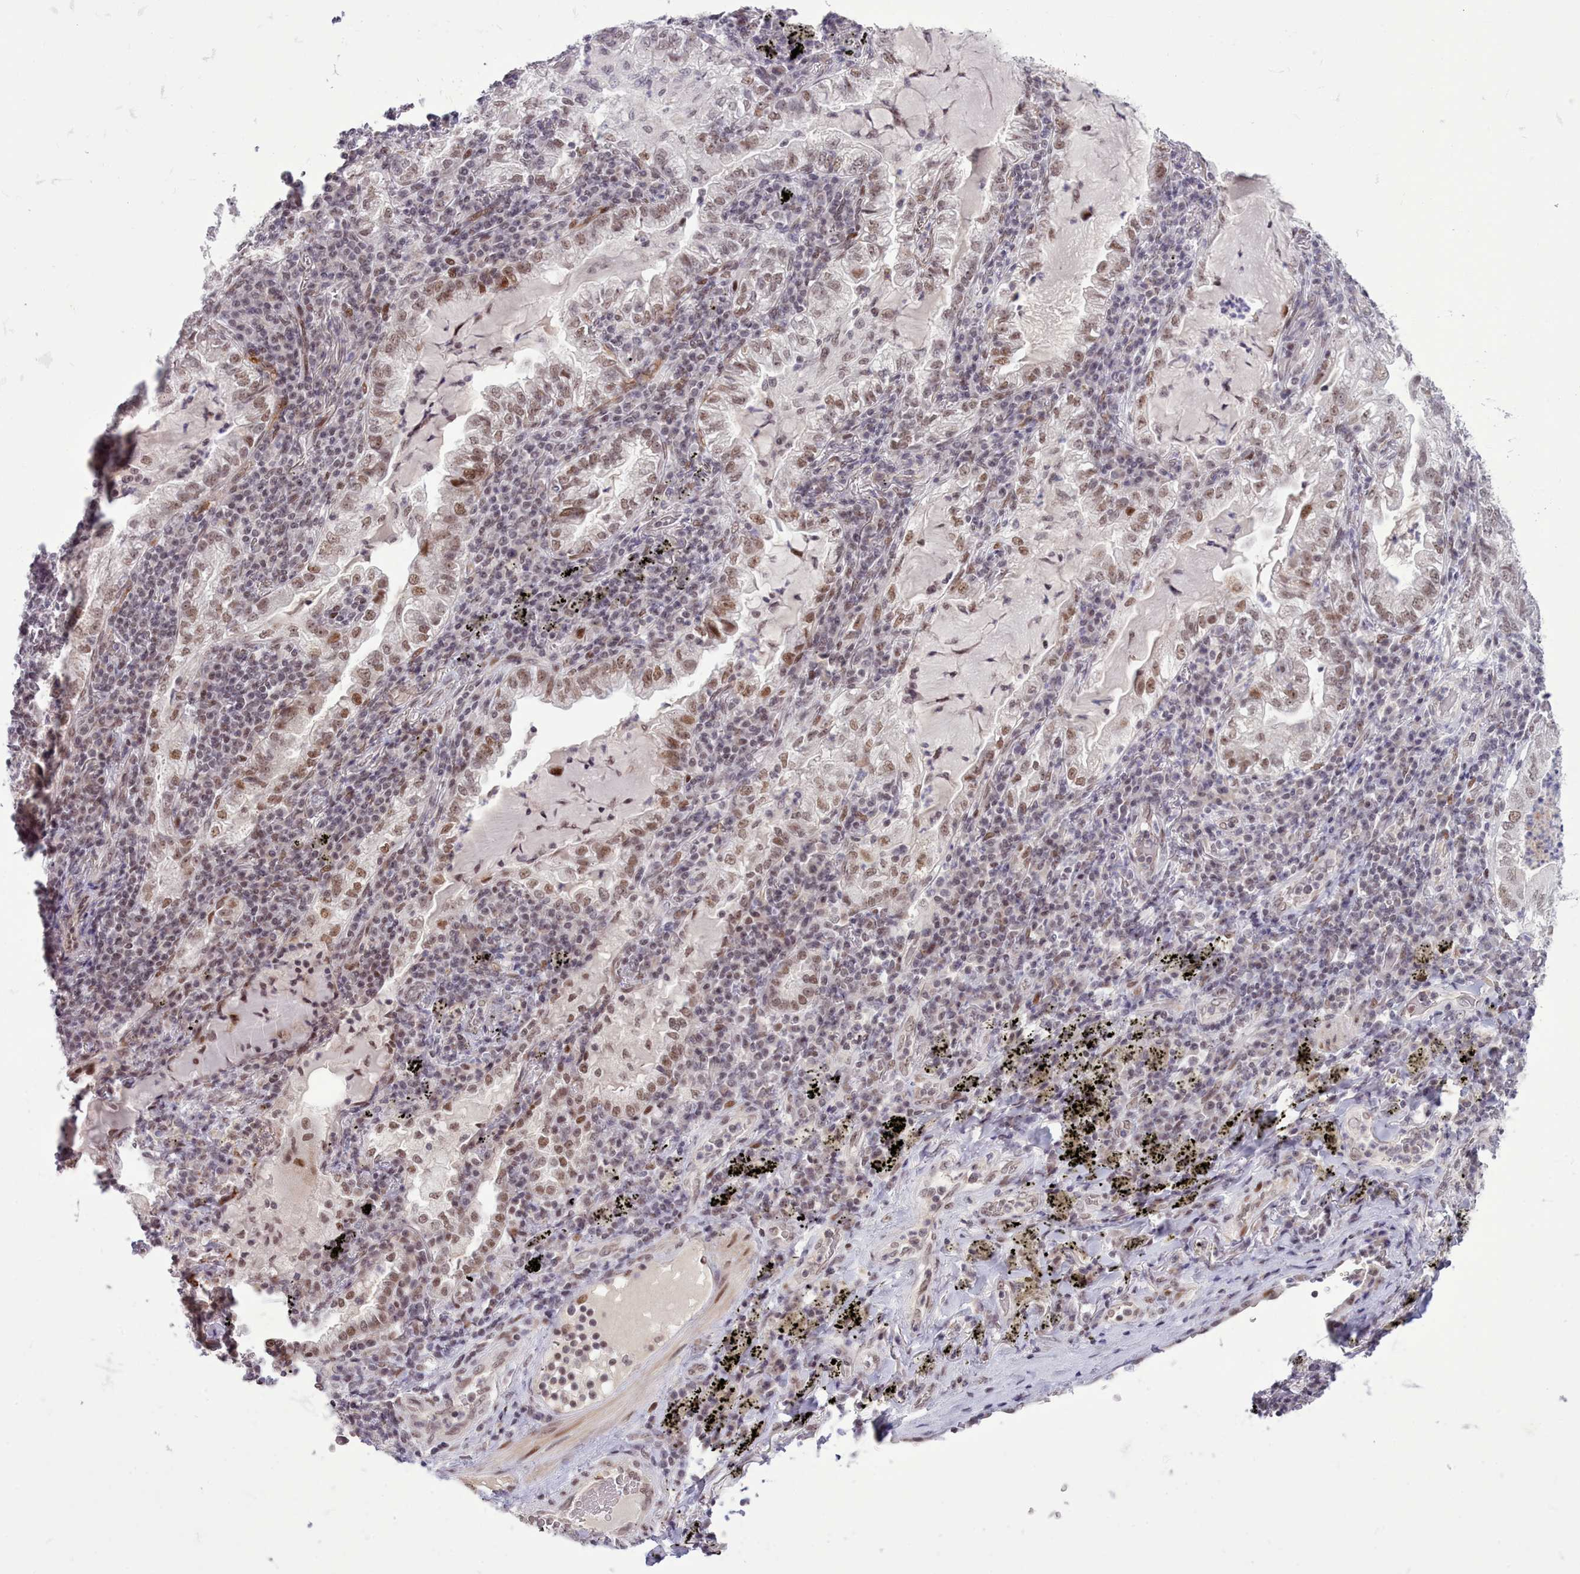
{"staining": {"intensity": "moderate", "quantity": ">75%", "location": "nuclear"}, "tissue": "lung cancer", "cell_type": "Tumor cells", "image_type": "cancer", "snomed": [{"axis": "morphology", "description": "Adenocarcinoma, NOS"}, {"axis": "topography", "description": "Lung"}], "caption": "The micrograph demonstrates a brown stain indicating the presence of a protein in the nuclear of tumor cells in lung cancer (adenocarcinoma).", "gene": "RFX1", "patient": {"sex": "female", "age": 73}}